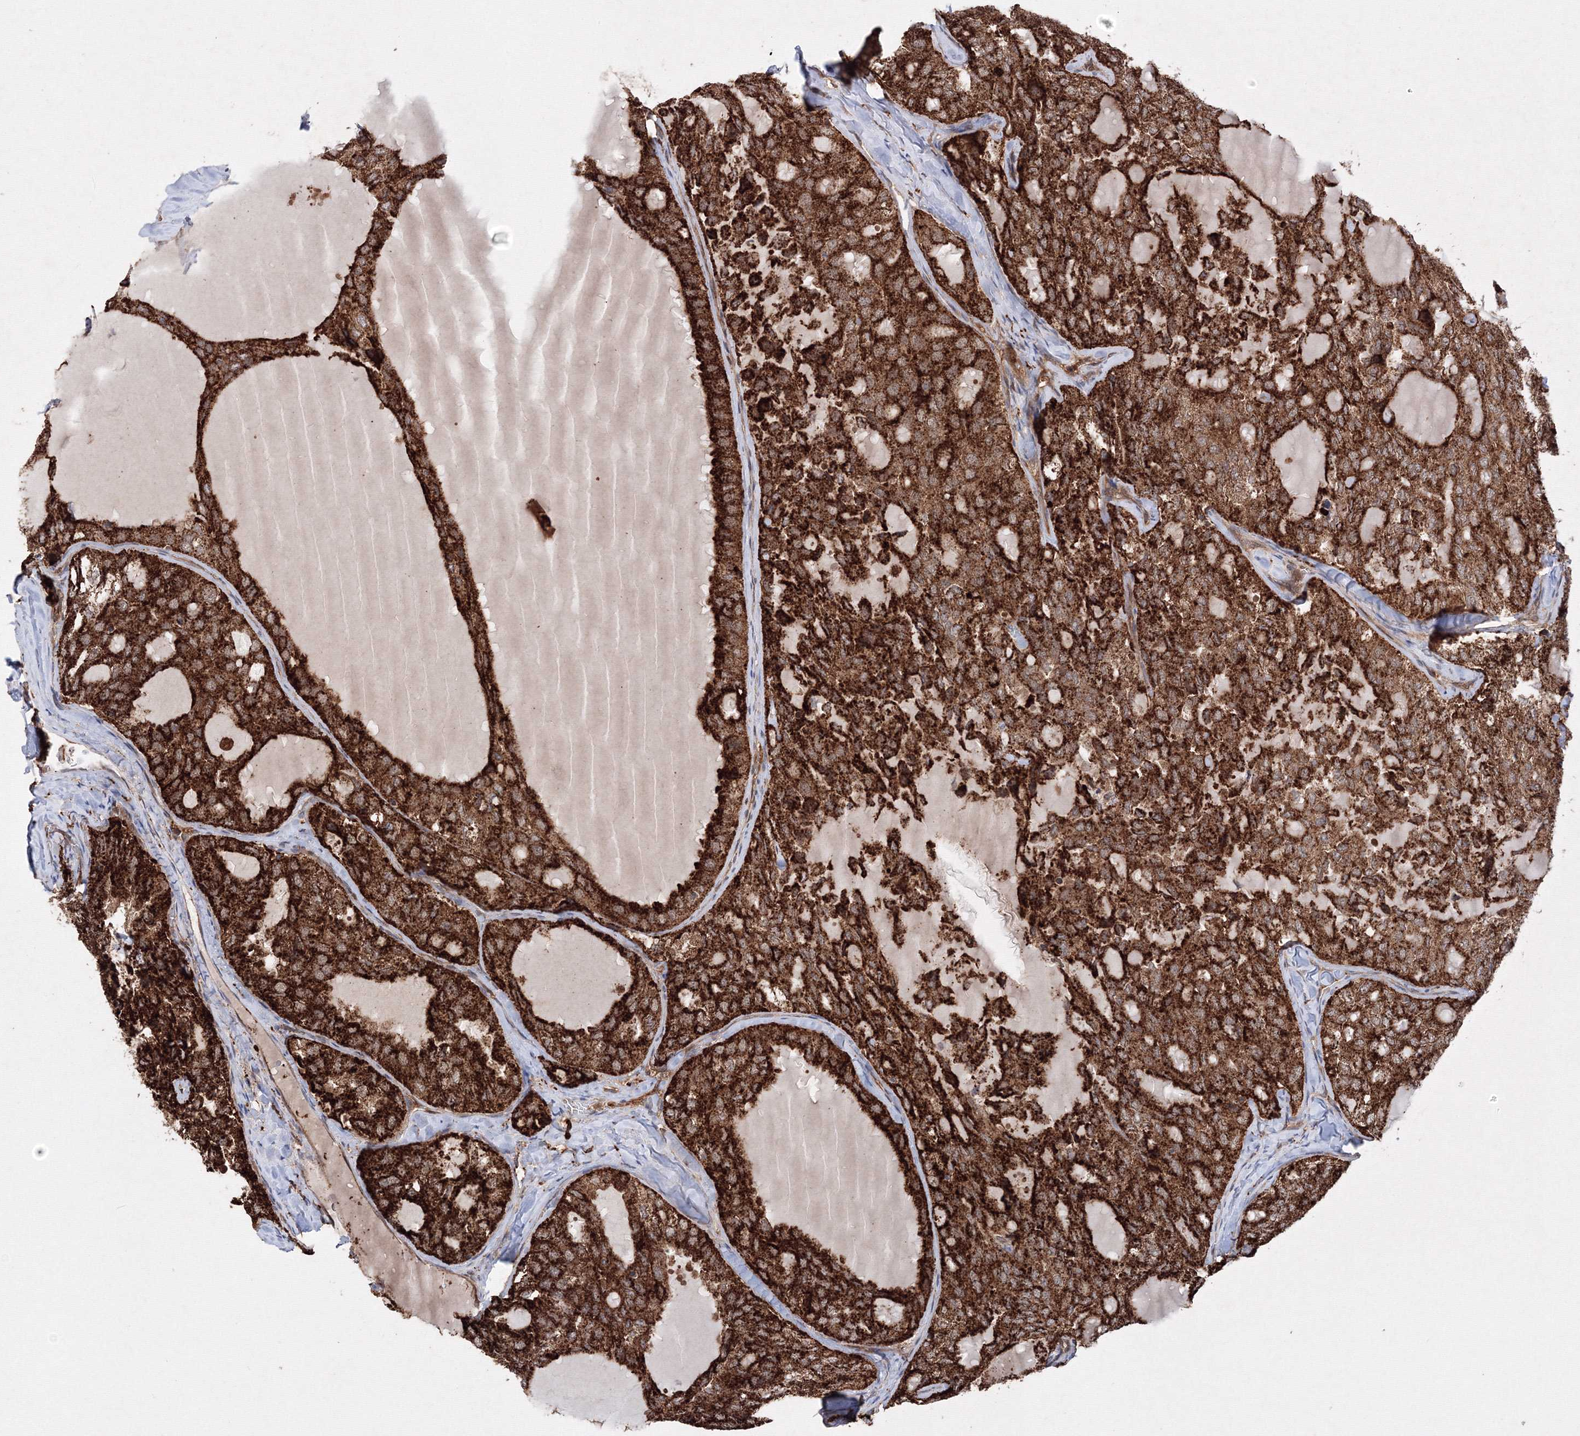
{"staining": {"intensity": "strong", "quantity": ">75%", "location": "cytoplasmic/membranous"}, "tissue": "thyroid cancer", "cell_type": "Tumor cells", "image_type": "cancer", "snomed": [{"axis": "morphology", "description": "Follicular adenoma carcinoma, NOS"}, {"axis": "topography", "description": "Thyroid gland"}], "caption": "Strong cytoplasmic/membranous protein positivity is appreciated in approximately >75% of tumor cells in thyroid cancer (follicular adenoma carcinoma).", "gene": "DCTD", "patient": {"sex": "male", "age": 75}}